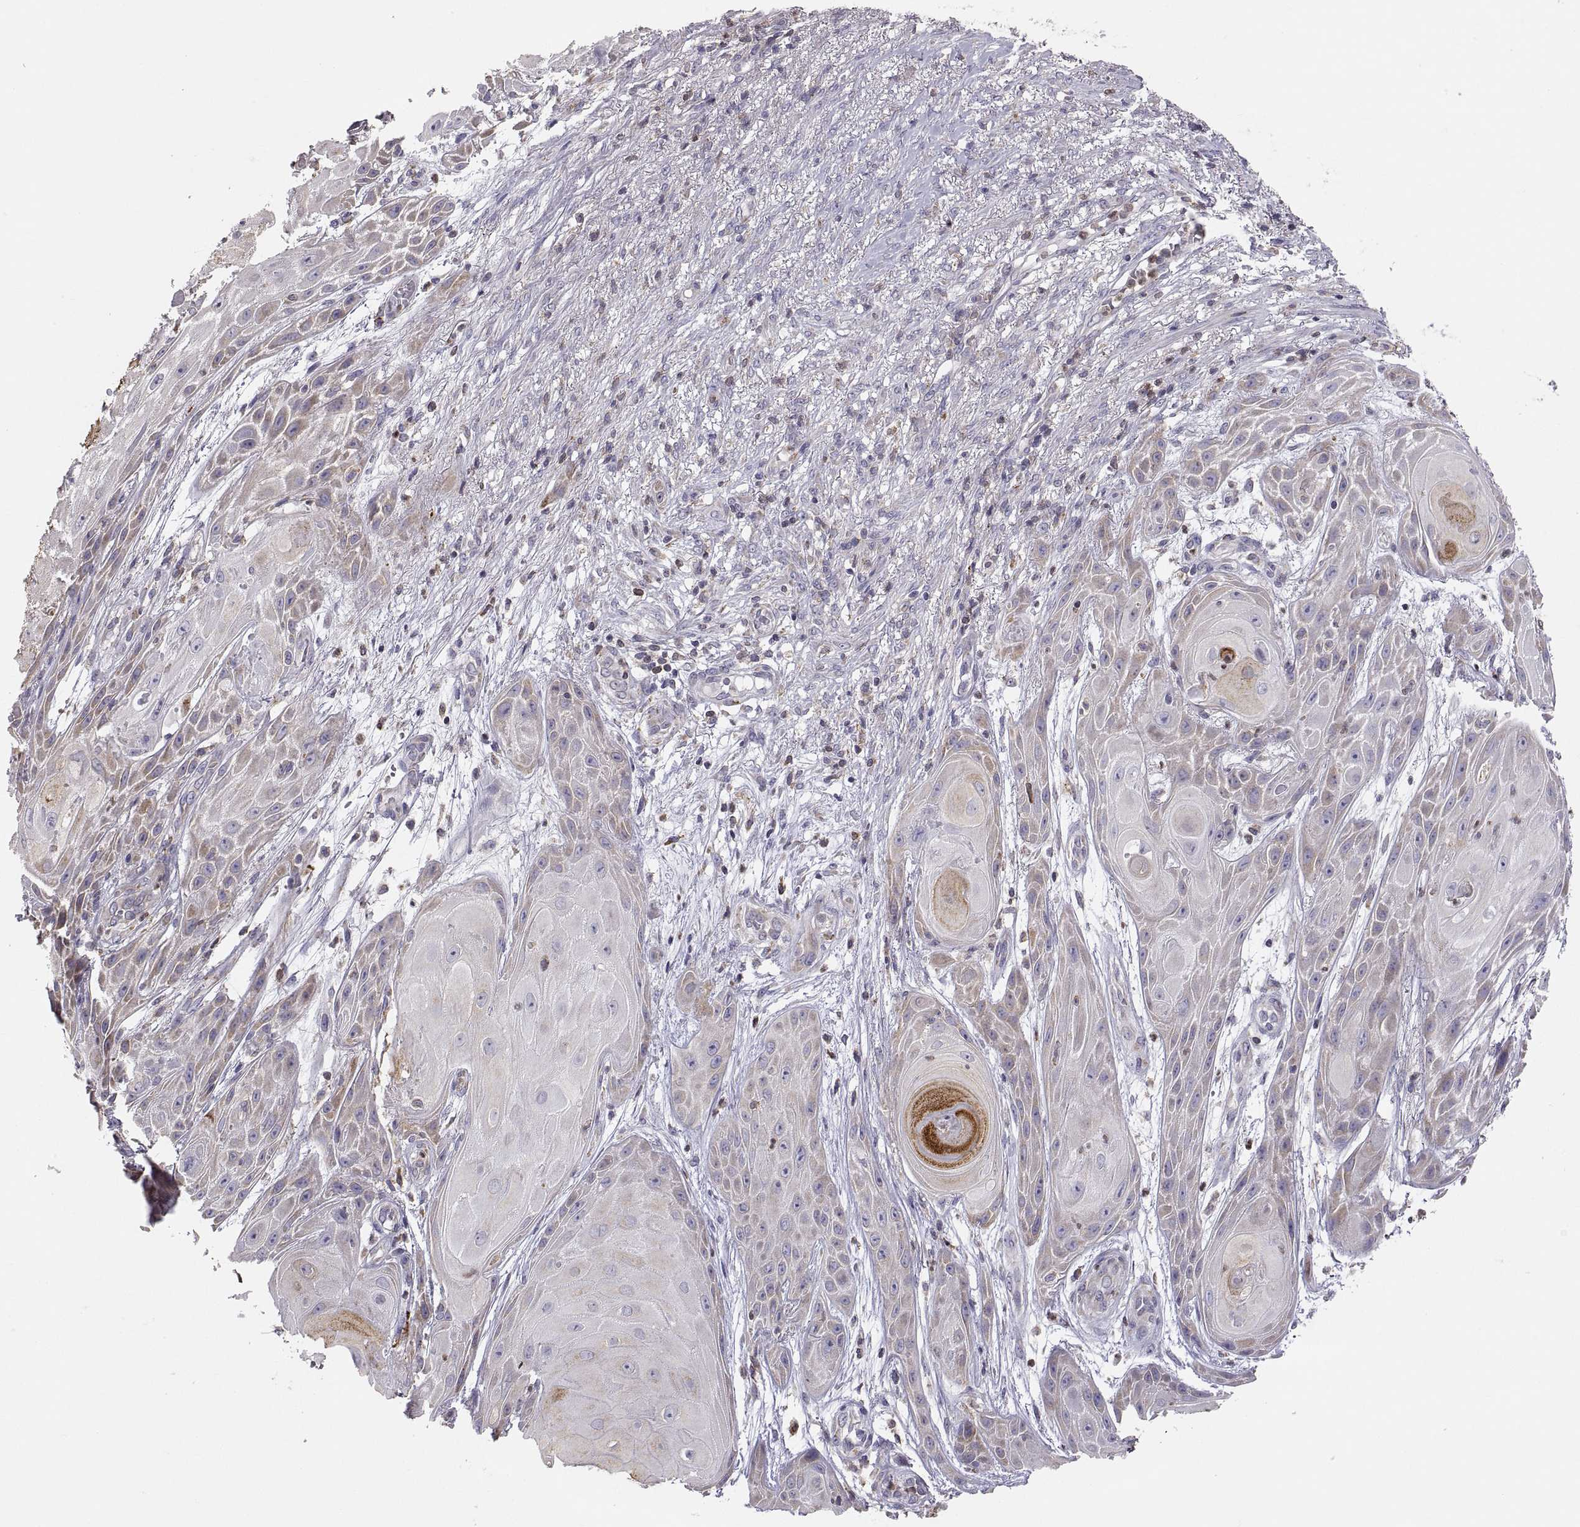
{"staining": {"intensity": "weak", "quantity": "25%-75%", "location": "cytoplasmic/membranous"}, "tissue": "skin cancer", "cell_type": "Tumor cells", "image_type": "cancer", "snomed": [{"axis": "morphology", "description": "Squamous cell carcinoma, NOS"}, {"axis": "topography", "description": "Skin"}], "caption": "Immunohistochemical staining of human skin cancer shows low levels of weak cytoplasmic/membranous protein staining in approximately 25%-75% of tumor cells. Ihc stains the protein in brown and the nuclei are stained blue.", "gene": "ERO1A", "patient": {"sex": "male", "age": 62}}